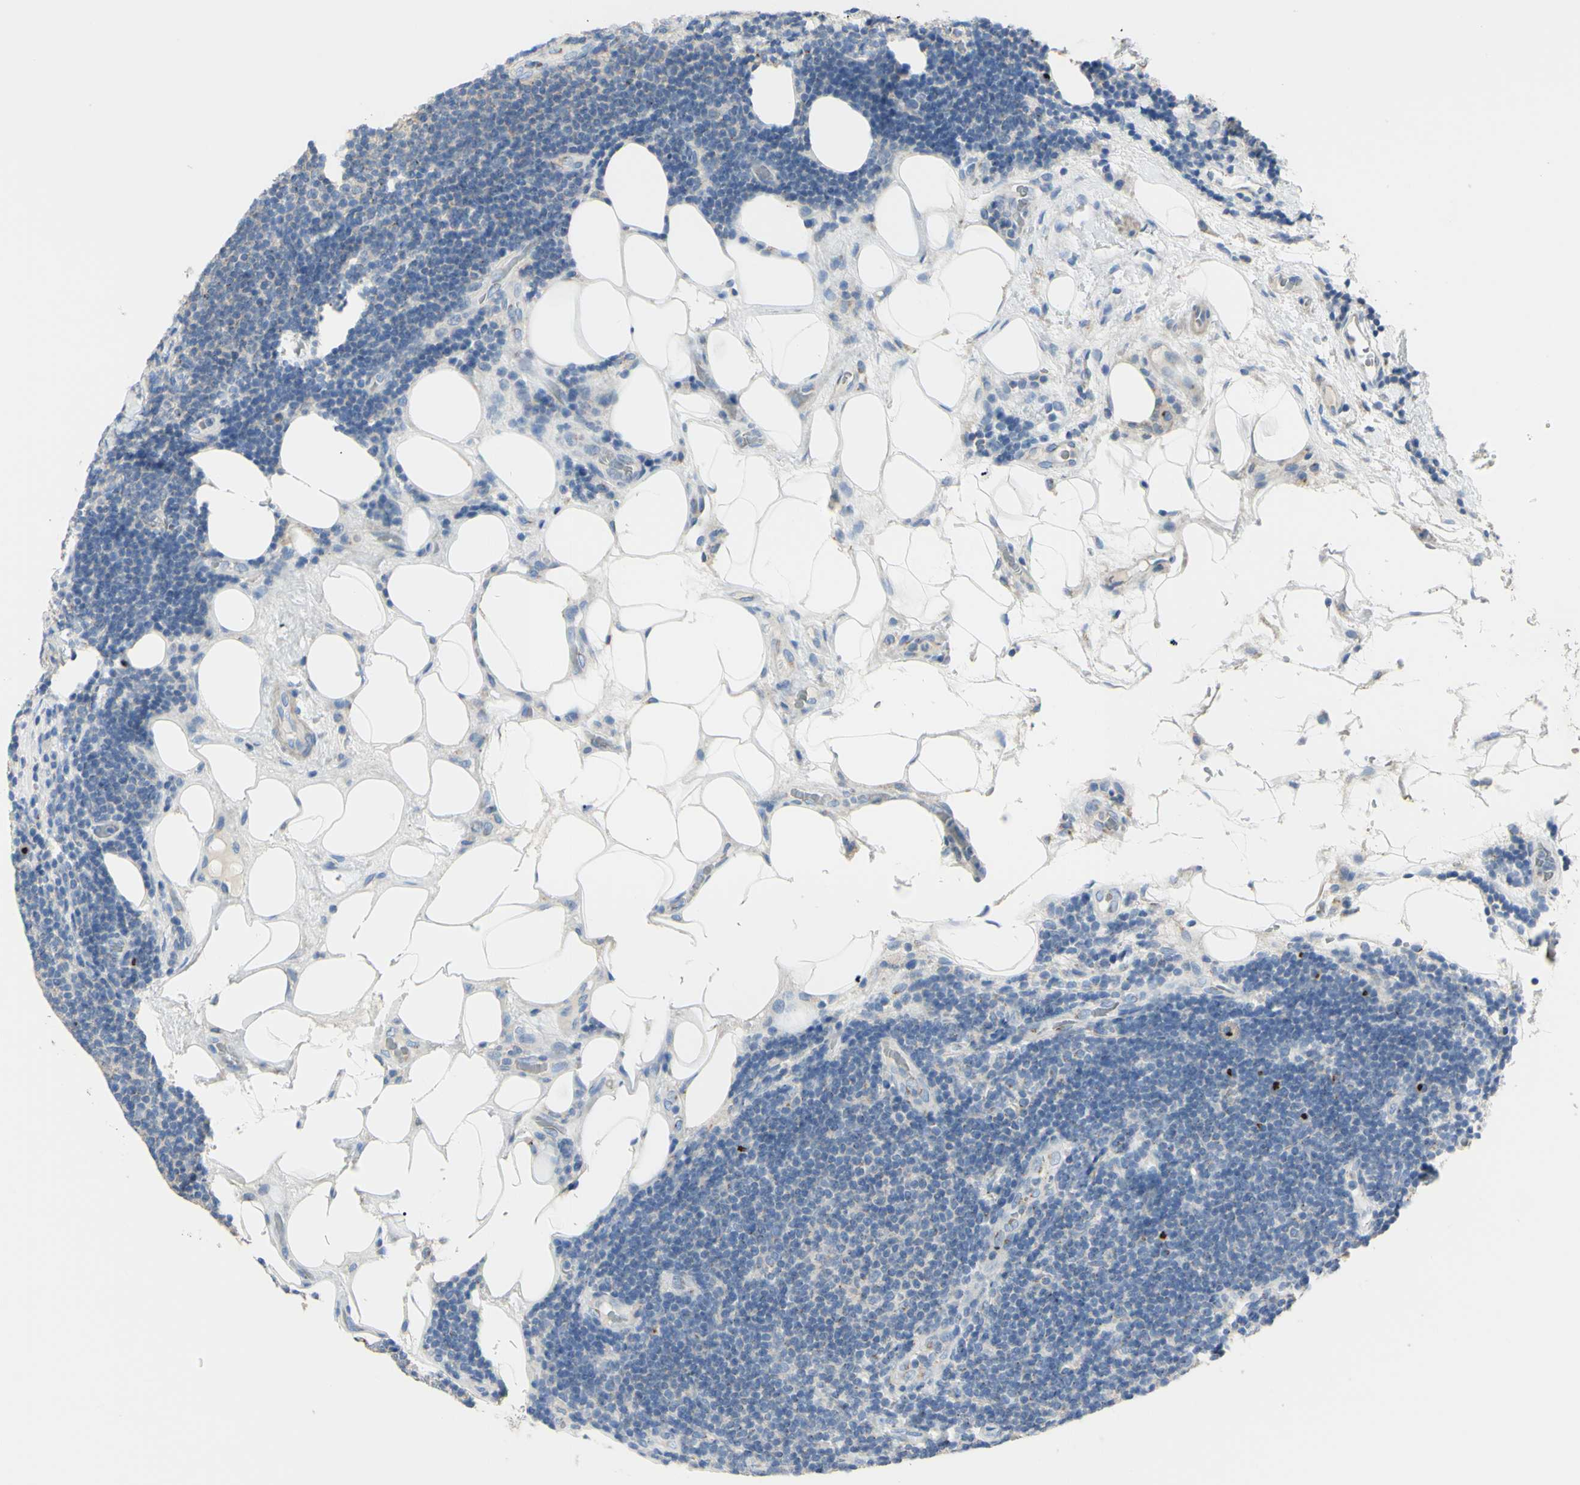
{"staining": {"intensity": "negative", "quantity": "none", "location": "none"}, "tissue": "lymphoma", "cell_type": "Tumor cells", "image_type": "cancer", "snomed": [{"axis": "morphology", "description": "Malignant lymphoma, non-Hodgkin's type, Low grade"}, {"axis": "topography", "description": "Lymph node"}], "caption": "Tumor cells show no significant protein expression in lymphoma.", "gene": "B4GALT3", "patient": {"sex": "male", "age": 83}}